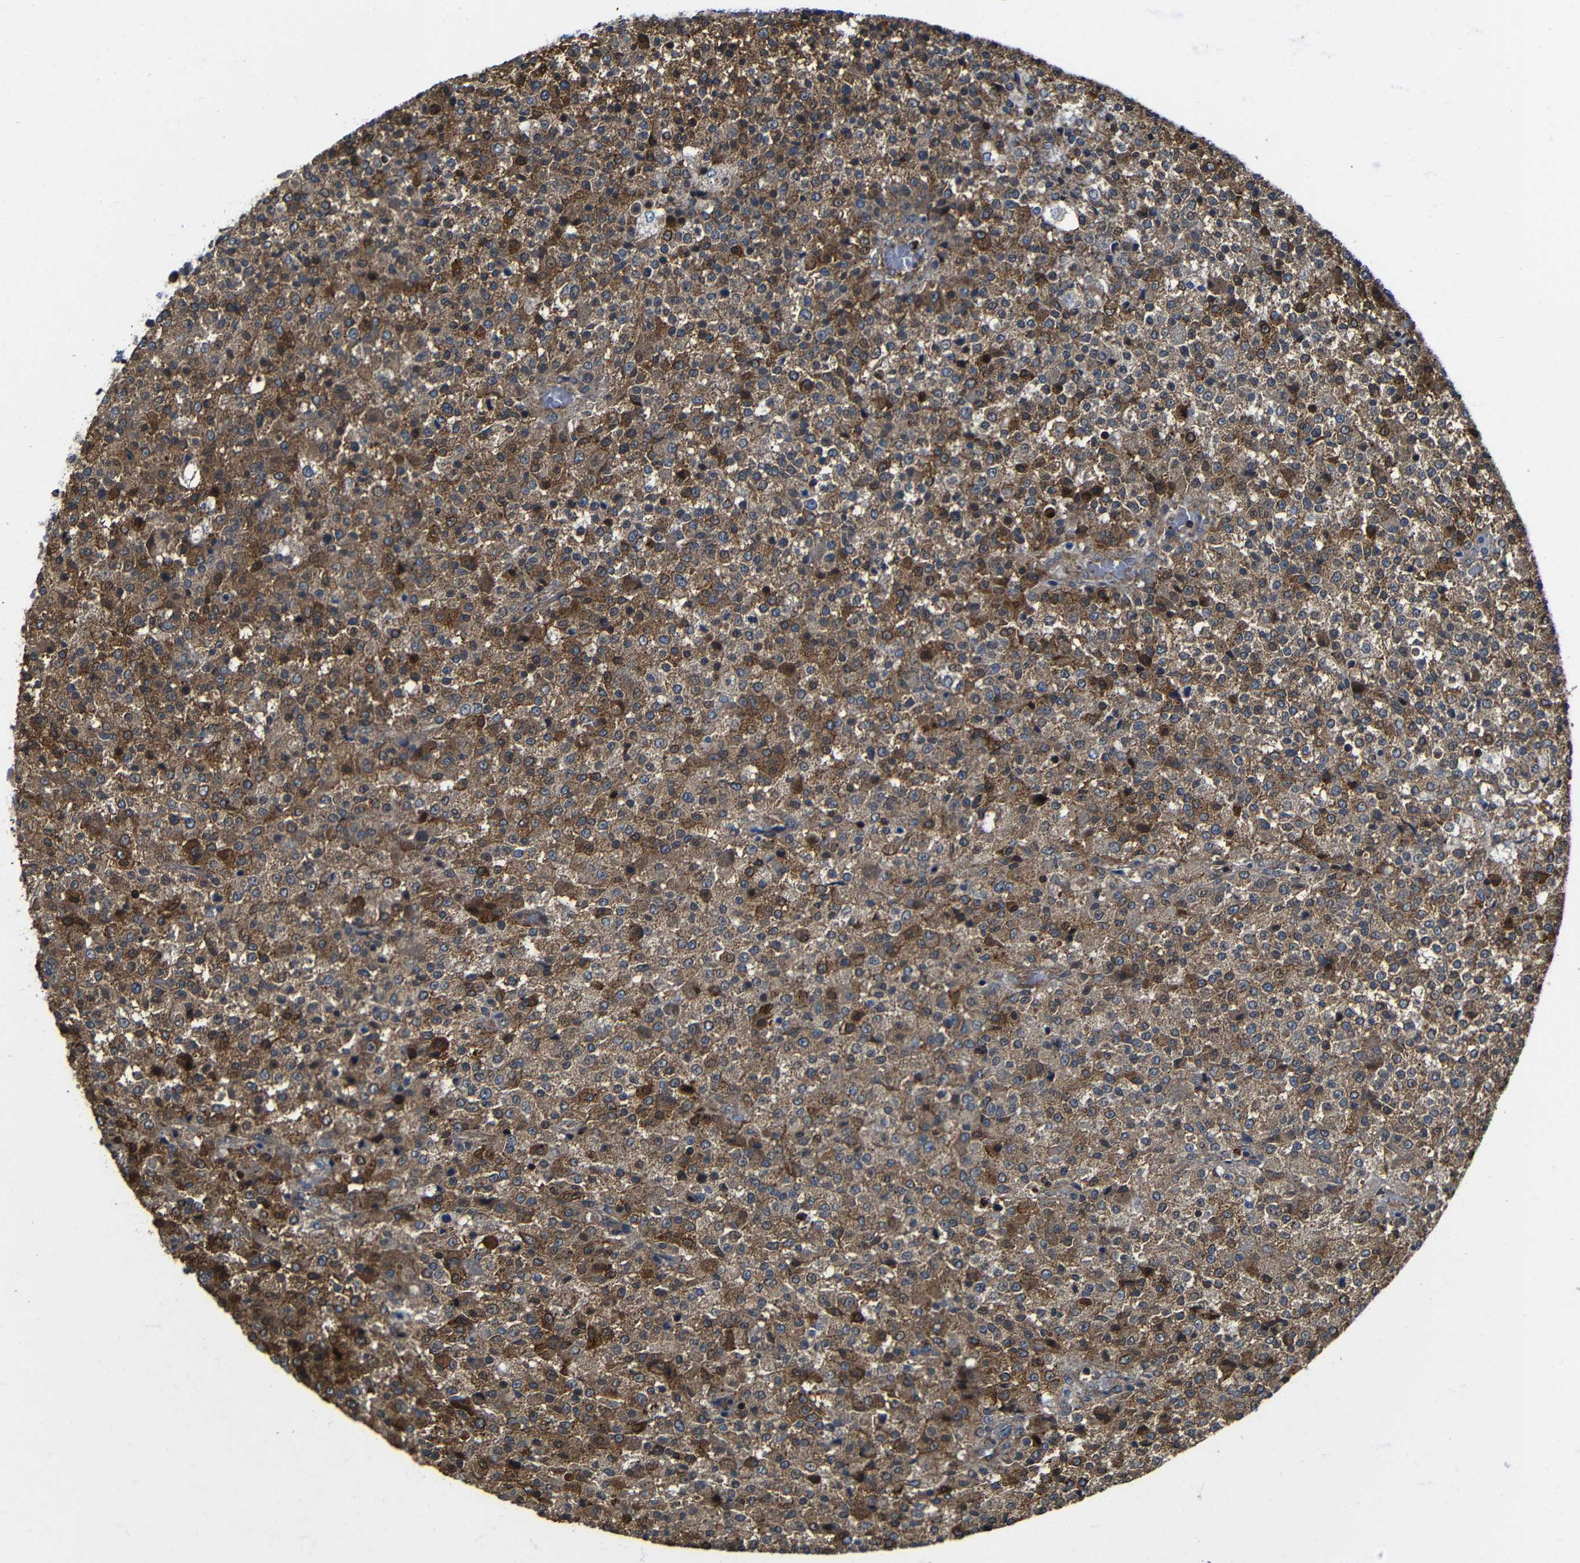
{"staining": {"intensity": "moderate", "quantity": ">75%", "location": "cytoplasmic/membranous"}, "tissue": "testis cancer", "cell_type": "Tumor cells", "image_type": "cancer", "snomed": [{"axis": "morphology", "description": "Seminoma, NOS"}, {"axis": "topography", "description": "Testis"}], "caption": "High-magnification brightfield microscopy of testis cancer (seminoma) stained with DAB (brown) and counterstained with hematoxylin (blue). tumor cells exhibit moderate cytoplasmic/membranous staining is present in about>75% of cells.", "gene": "PTCH1", "patient": {"sex": "male", "age": 59}}